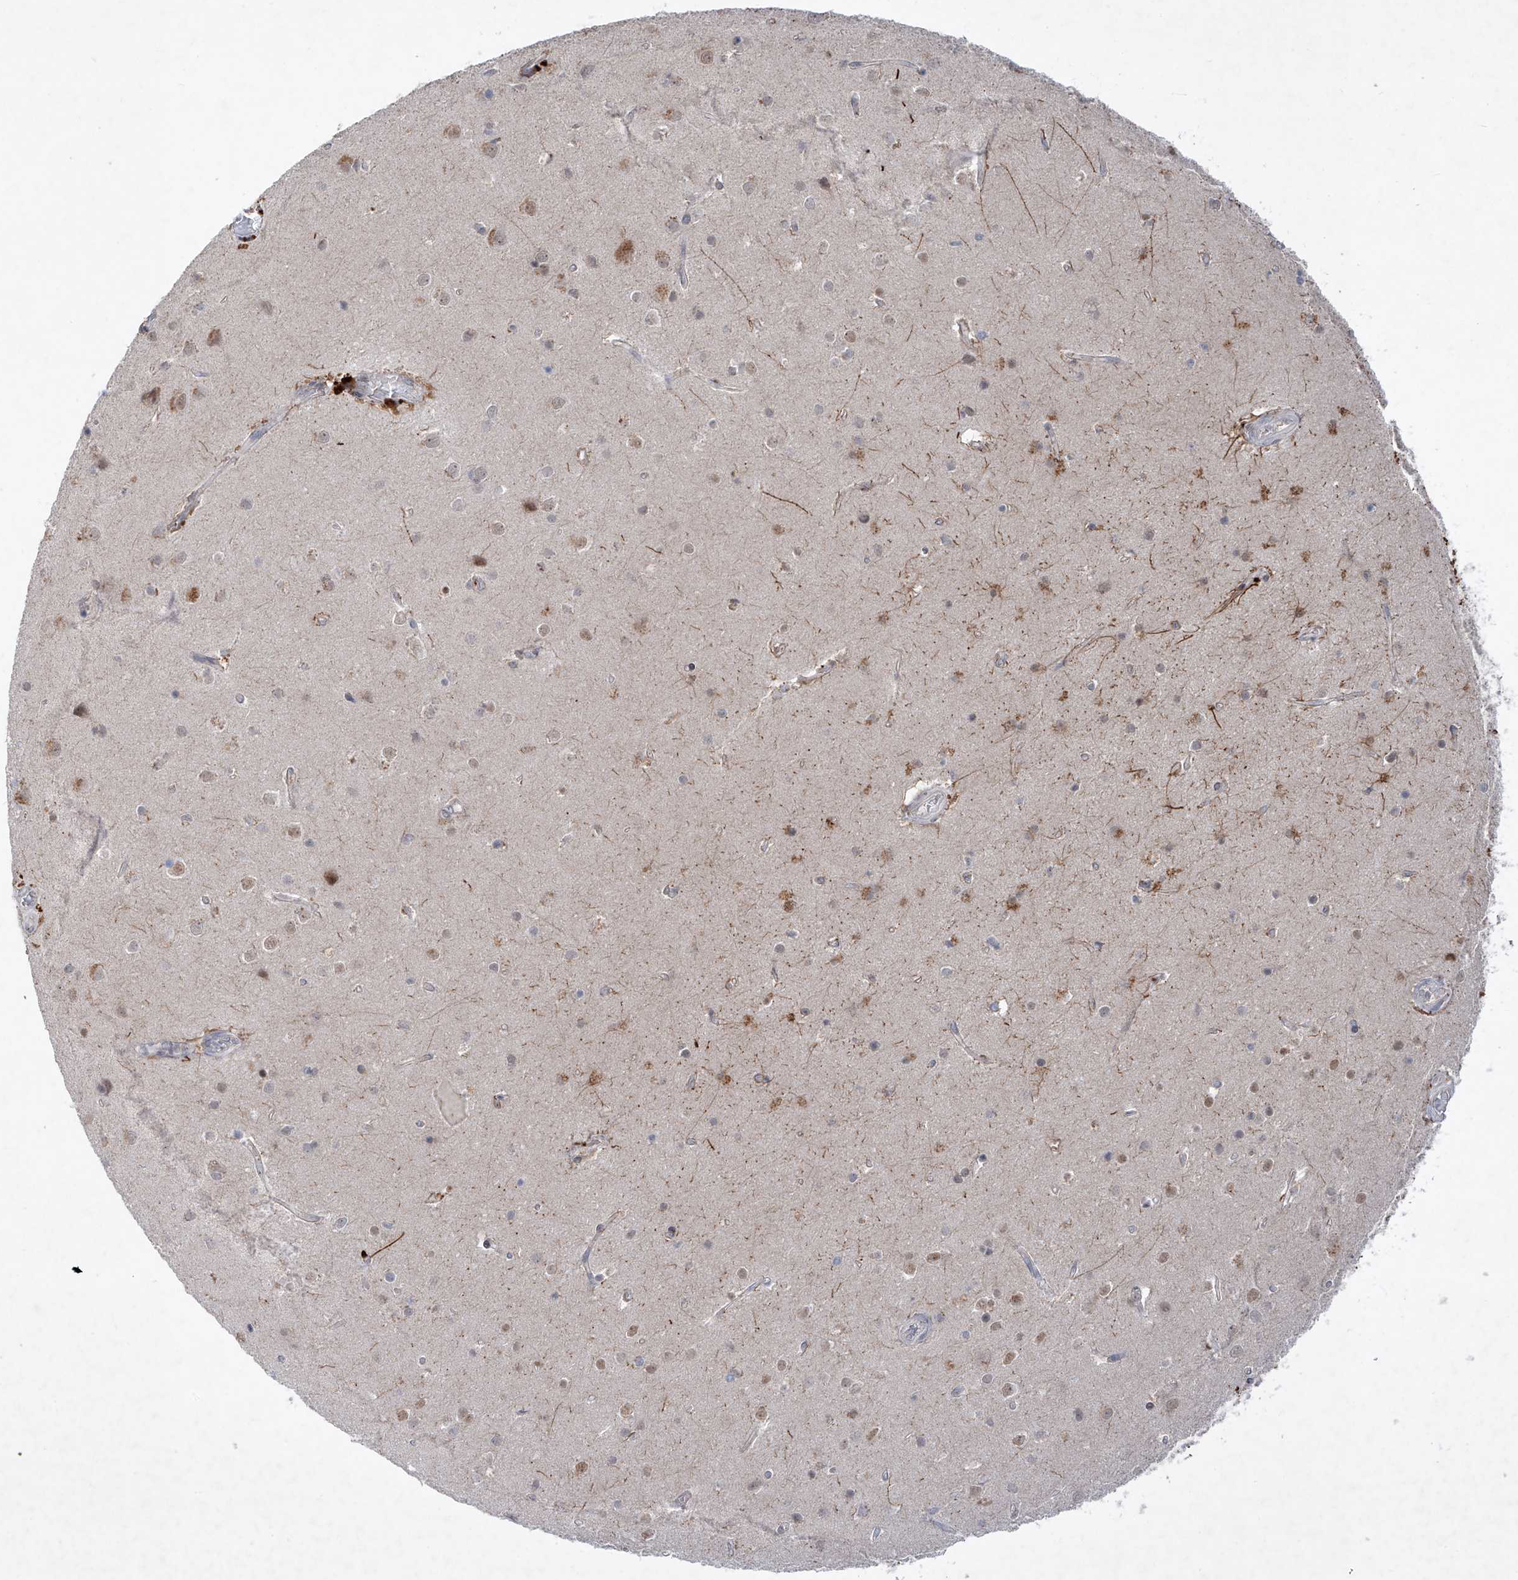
{"staining": {"intensity": "negative", "quantity": "none", "location": "none"}, "tissue": "cerebral cortex", "cell_type": "Endothelial cells", "image_type": "normal", "snomed": [{"axis": "morphology", "description": "Normal tissue, NOS"}, {"axis": "topography", "description": "Cerebral cortex"}], "caption": "IHC of normal human cerebral cortex displays no staining in endothelial cells. The staining is performed using DAB (3,3'-diaminobenzidine) brown chromogen with nuclei counter-stained in using hematoxylin.", "gene": "FAM135A", "patient": {"sex": "male", "age": 54}}